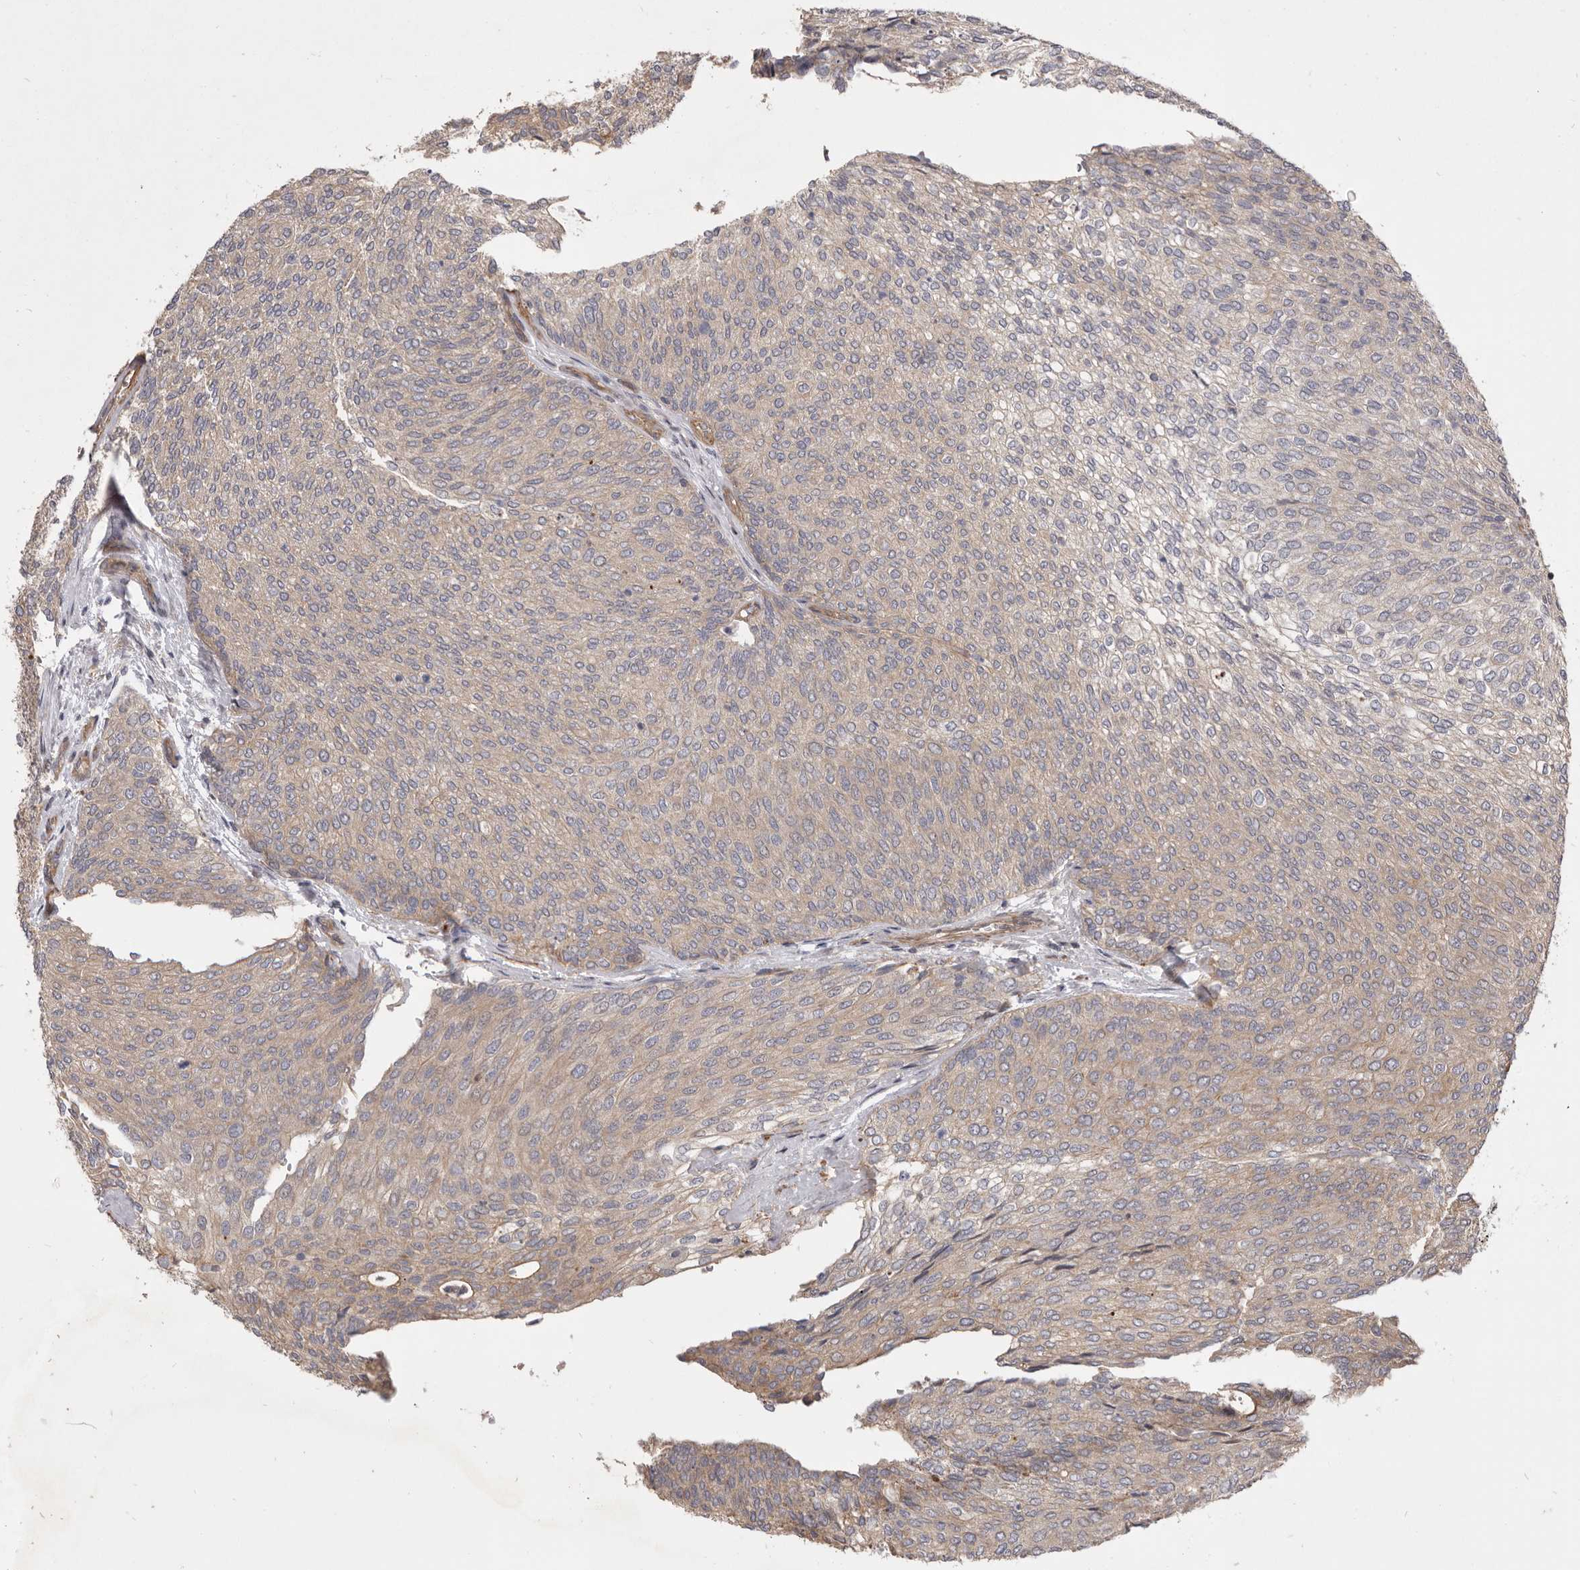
{"staining": {"intensity": "weak", "quantity": "25%-75%", "location": "cytoplasmic/membranous"}, "tissue": "urothelial cancer", "cell_type": "Tumor cells", "image_type": "cancer", "snomed": [{"axis": "morphology", "description": "Urothelial carcinoma, Low grade"}, {"axis": "topography", "description": "Urinary bladder"}], "caption": "A histopathology image of human urothelial cancer stained for a protein shows weak cytoplasmic/membranous brown staining in tumor cells.", "gene": "VPS45", "patient": {"sex": "female", "age": 79}}